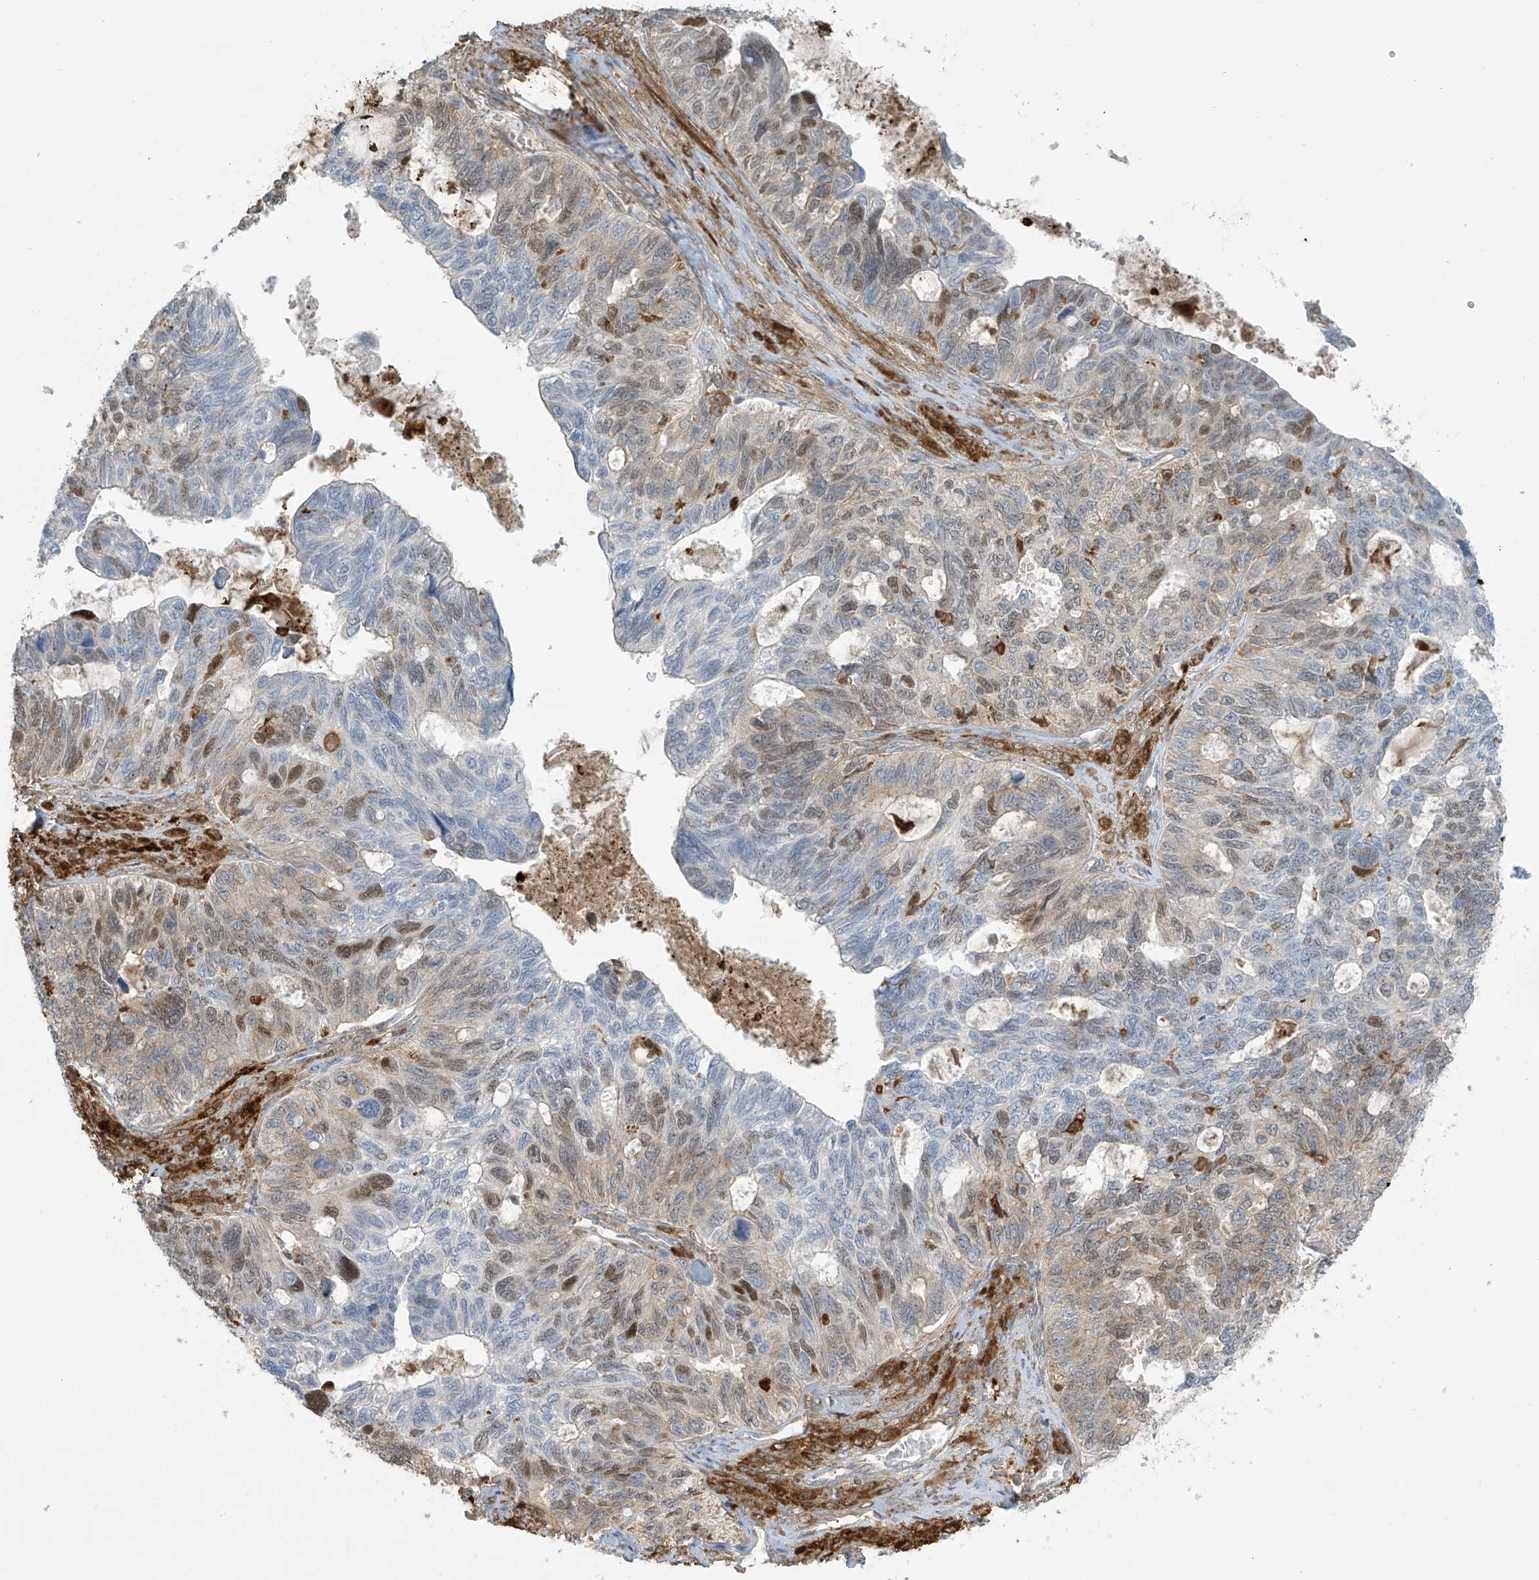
{"staining": {"intensity": "moderate", "quantity": "<25%", "location": "nuclear"}, "tissue": "ovarian cancer", "cell_type": "Tumor cells", "image_type": "cancer", "snomed": [{"axis": "morphology", "description": "Cystadenocarcinoma, serous, NOS"}, {"axis": "topography", "description": "Ovary"}], "caption": "Ovarian cancer tissue displays moderate nuclear expression in about <25% of tumor cells Nuclei are stained in blue.", "gene": "TAGAP", "patient": {"sex": "female", "age": 79}}